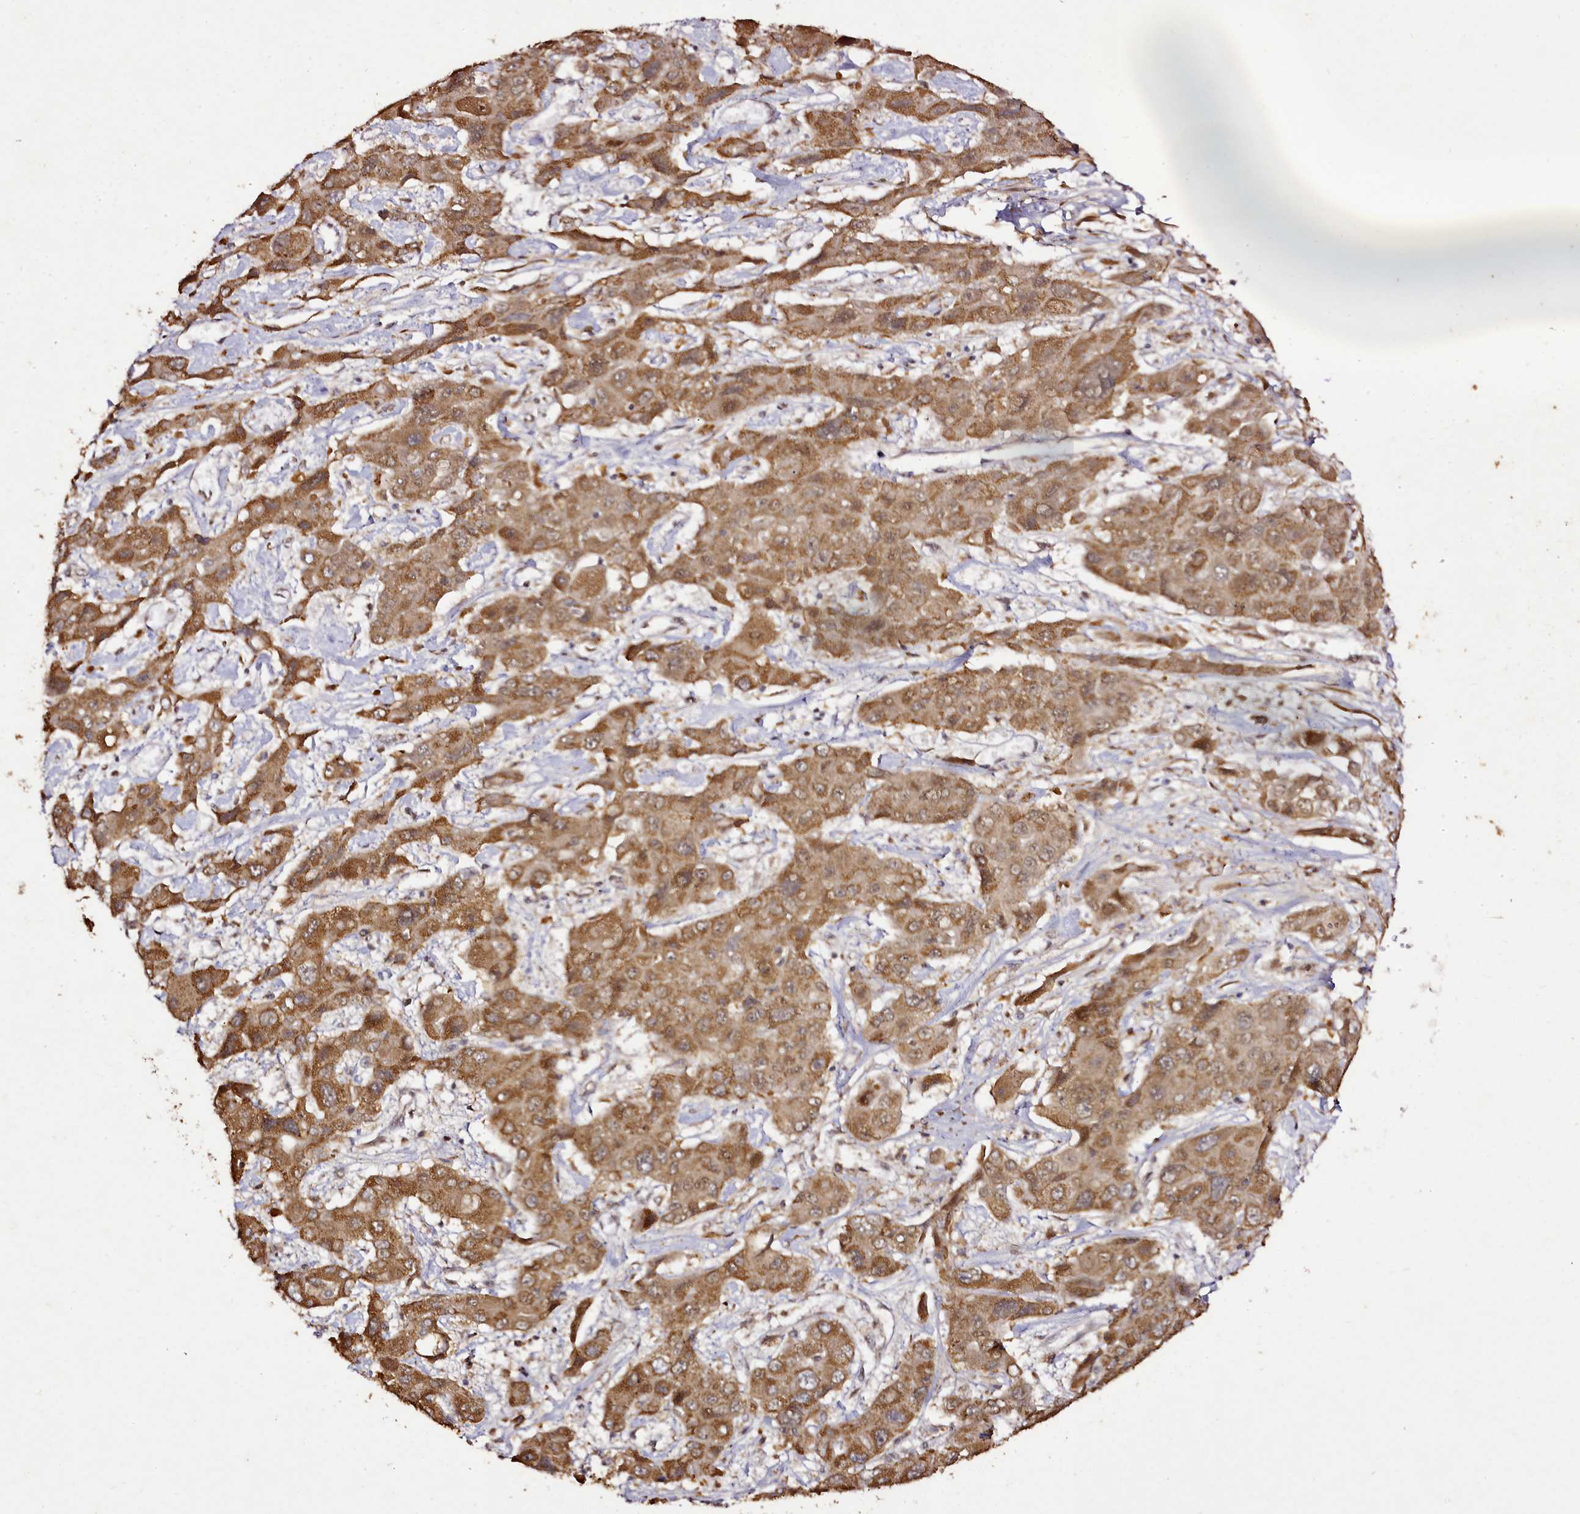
{"staining": {"intensity": "moderate", "quantity": ">75%", "location": "cytoplasmic/membranous,nuclear"}, "tissue": "liver cancer", "cell_type": "Tumor cells", "image_type": "cancer", "snomed": [{"axis": "morphology", "description": "Cholangiocarcinoma"}, {"axis": "topography", "description": "Liver"}], "caption": "High-magnification brightfield microscopy of liver cholangiocarcinoma stained with DAB (brown) and counterstained with hematoxylin (blue). tumor cells exhibit moderate cytoplasmic/membranous and nuclear expression is present in approximately>75% of cells.", "gene": "EDIL3", "patient": {"sex": "male", "age": 67}}